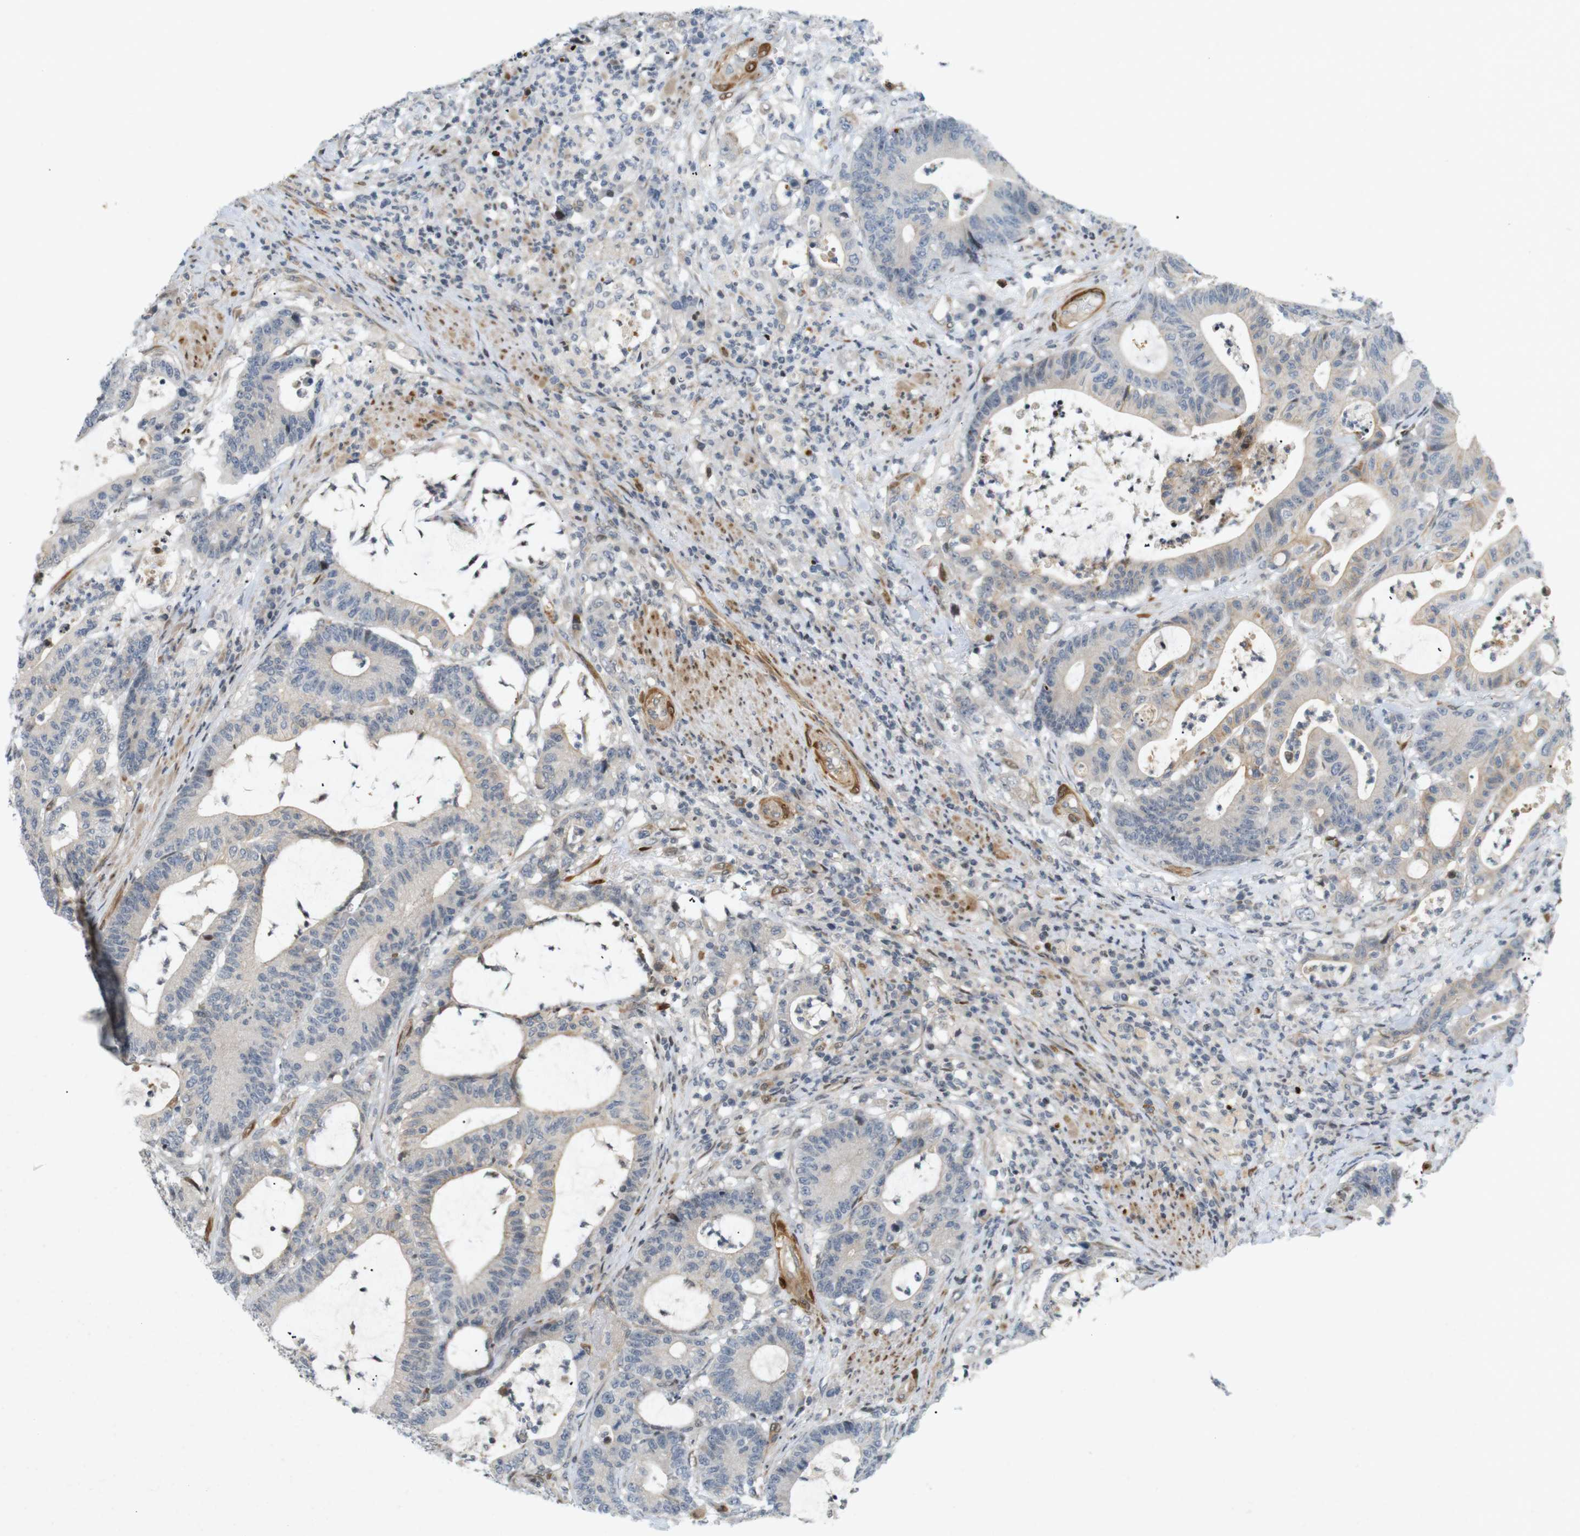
{"staining": {"intensity": "weak", "quantity": "<25%", "location": "cytoplasmic/membranous"}, "tissue": "colorectal cancer", "cell_type": "Tumor cells", "image_type": "cancer", "snomed": [{"axis": "morphology", "description": "Adenocarcinoma, NOS"}, {"axis": "topography", "description": "Colon"}], "caption": "Colorectal adenocarcinoma was stained to show a protein in brown. There is no significant positivity in tumor cells.", "gene": "PPP1R14A", "patient": {"sex": "female", "age": 84}}